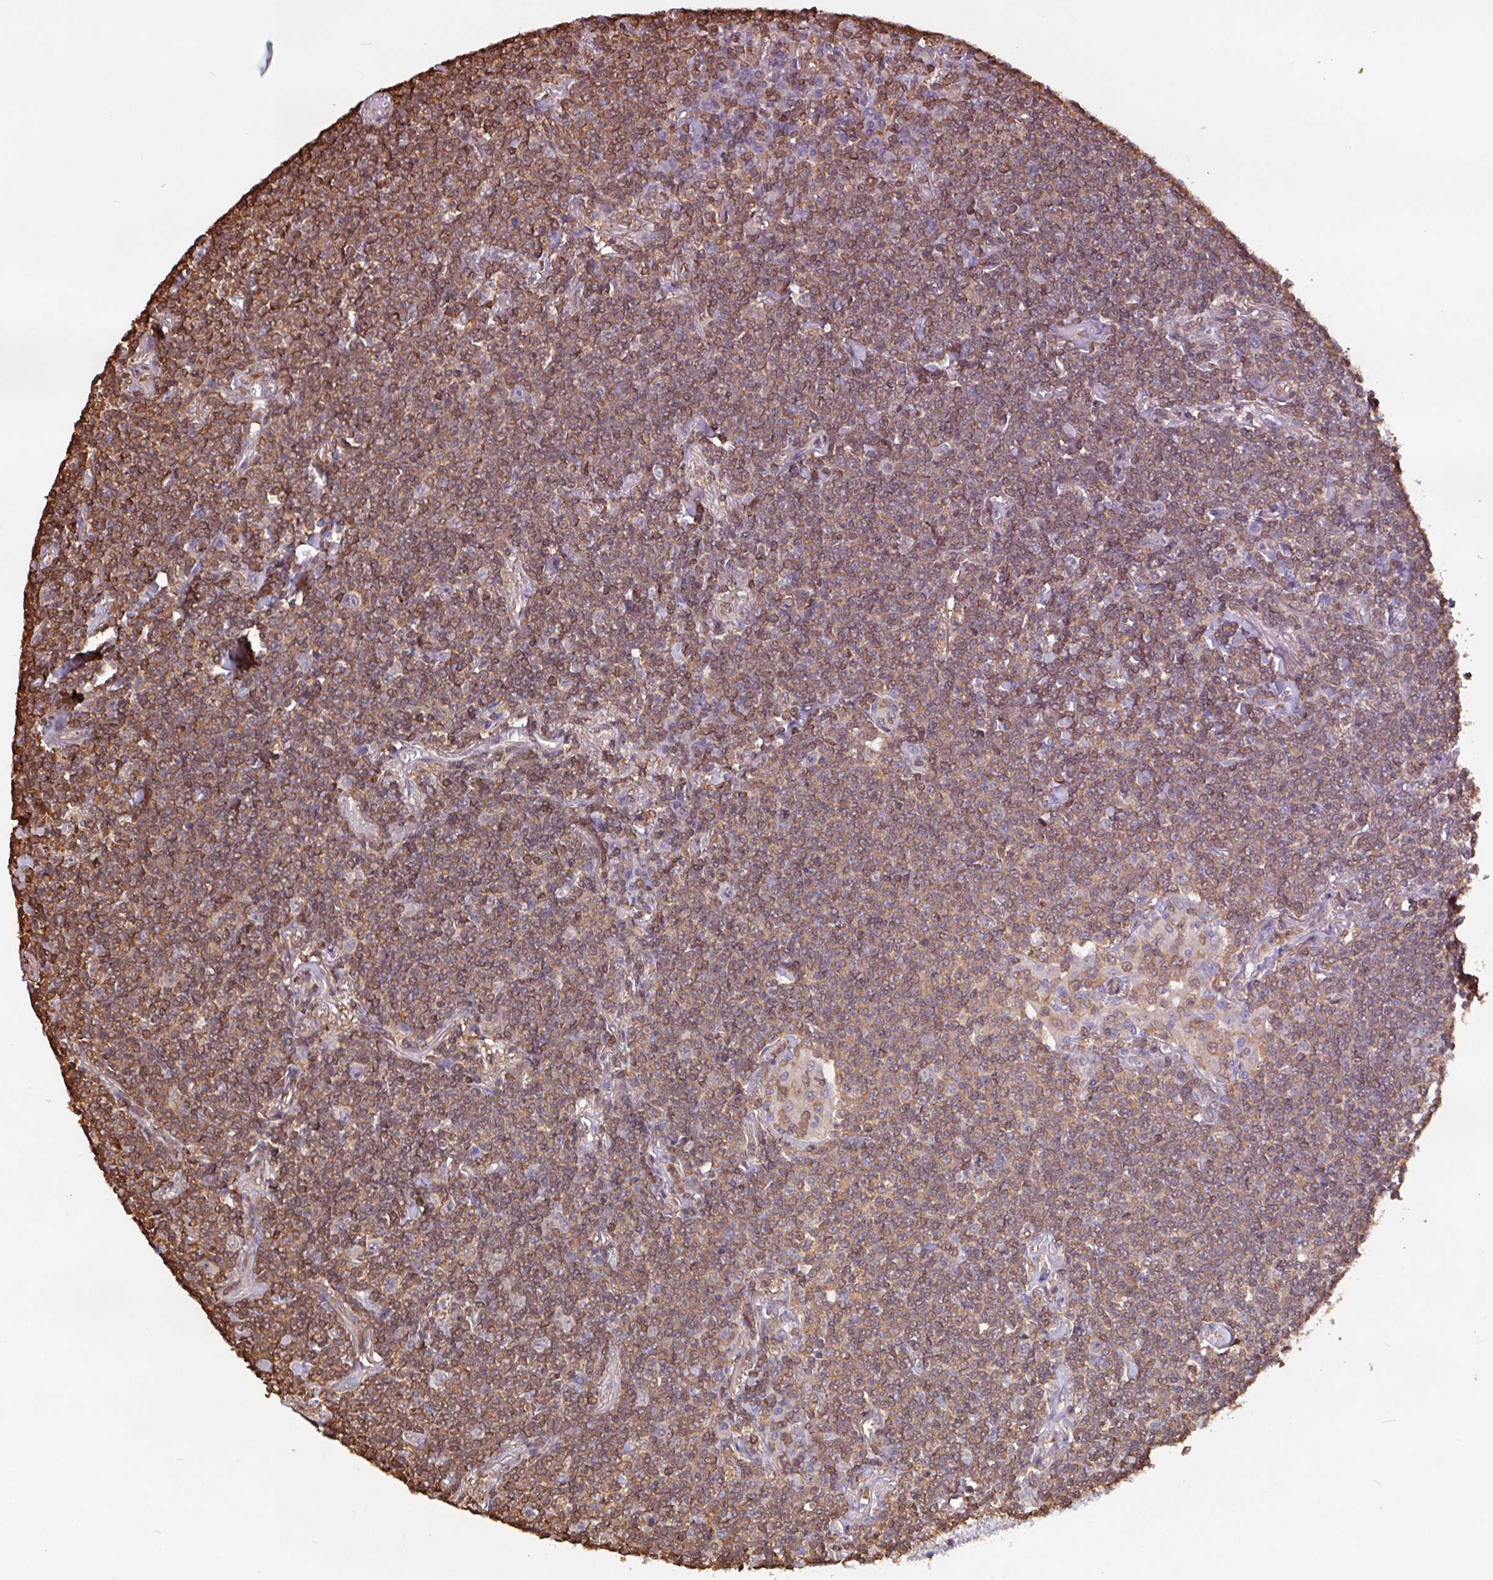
{"staining": {"intensity": "weak", "quantity": "25%-75%", "location": "cytoplasmic/membranous,nuclear"}, "tissue": "lymphoma", "cell_type": "Tumor cells", "image_type": "cancer", "snomed": [{"axis": "morphology", "description": "Malignant lymphoma, non-Hodgkin's type, Low grade"}, {"axis": "topography", "description": "Lung"}], "caption": "Weak cytoplasmic/membranous and nuclear positivity for a protein is present in approximately 25%-75% of tumor cells of lymphoma using immunohistochemistry (IHC).", "gene": "ARHGDIB", "patient": {"sex": "female", "age": 71}}